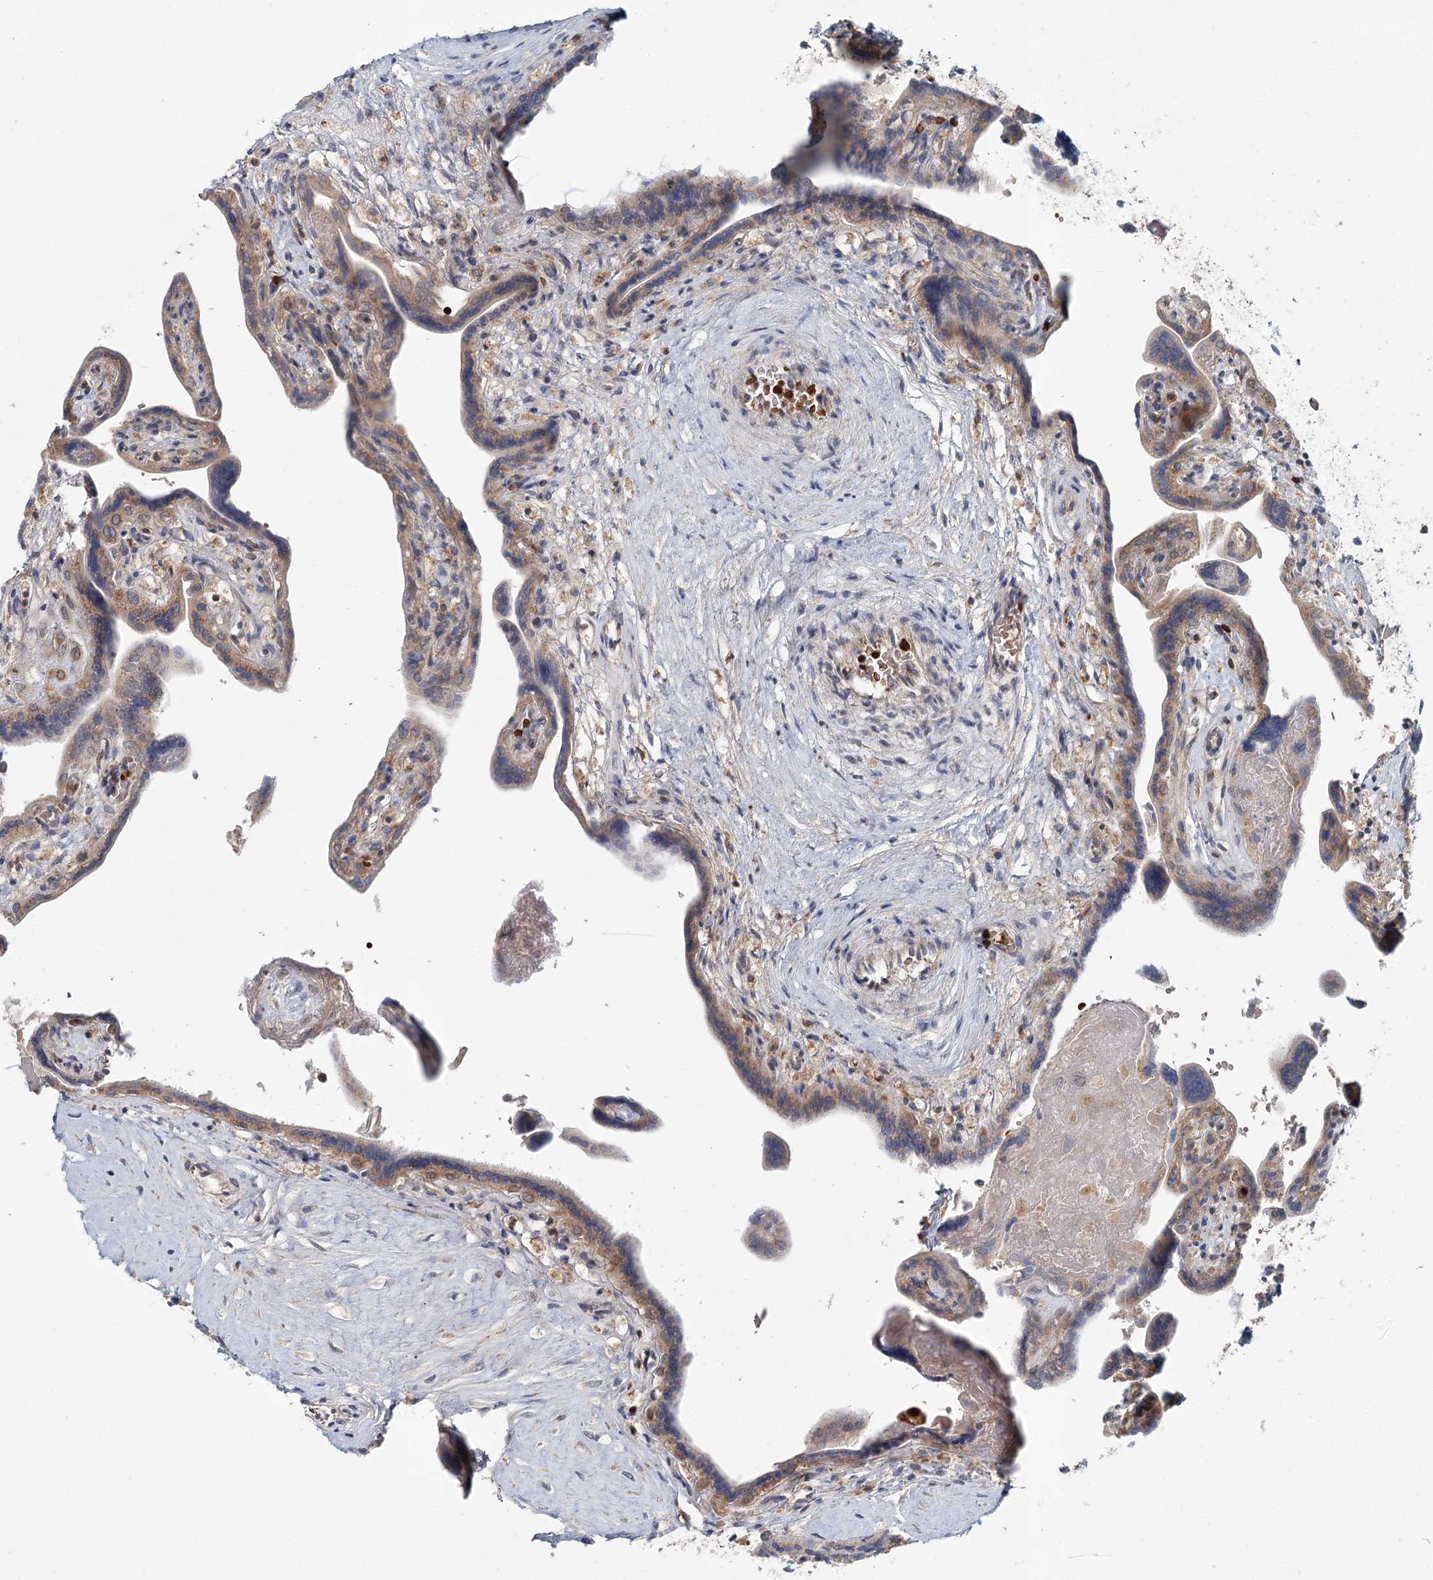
{"staining": {"intensity": "moderate", "quantity": ">75%", "location": "cytoplasmic/membranous"}, "tissue": "placenta", "cell_type": "Trophoblastic cells", "image_type": "normal", "snomed": [{"axis": "morphology", "description": "Normal tissue, NOS"}, {"axis": "topography", "description": "Placenta"}], "caption": "Placenta stained for a protein (brown) exhibits moderate cytoplasmic/membranous positive staining in approximately >75% of trophoblastic cells.", "gene": "ADK", "patient": {"sex": "female", "age": 37}}